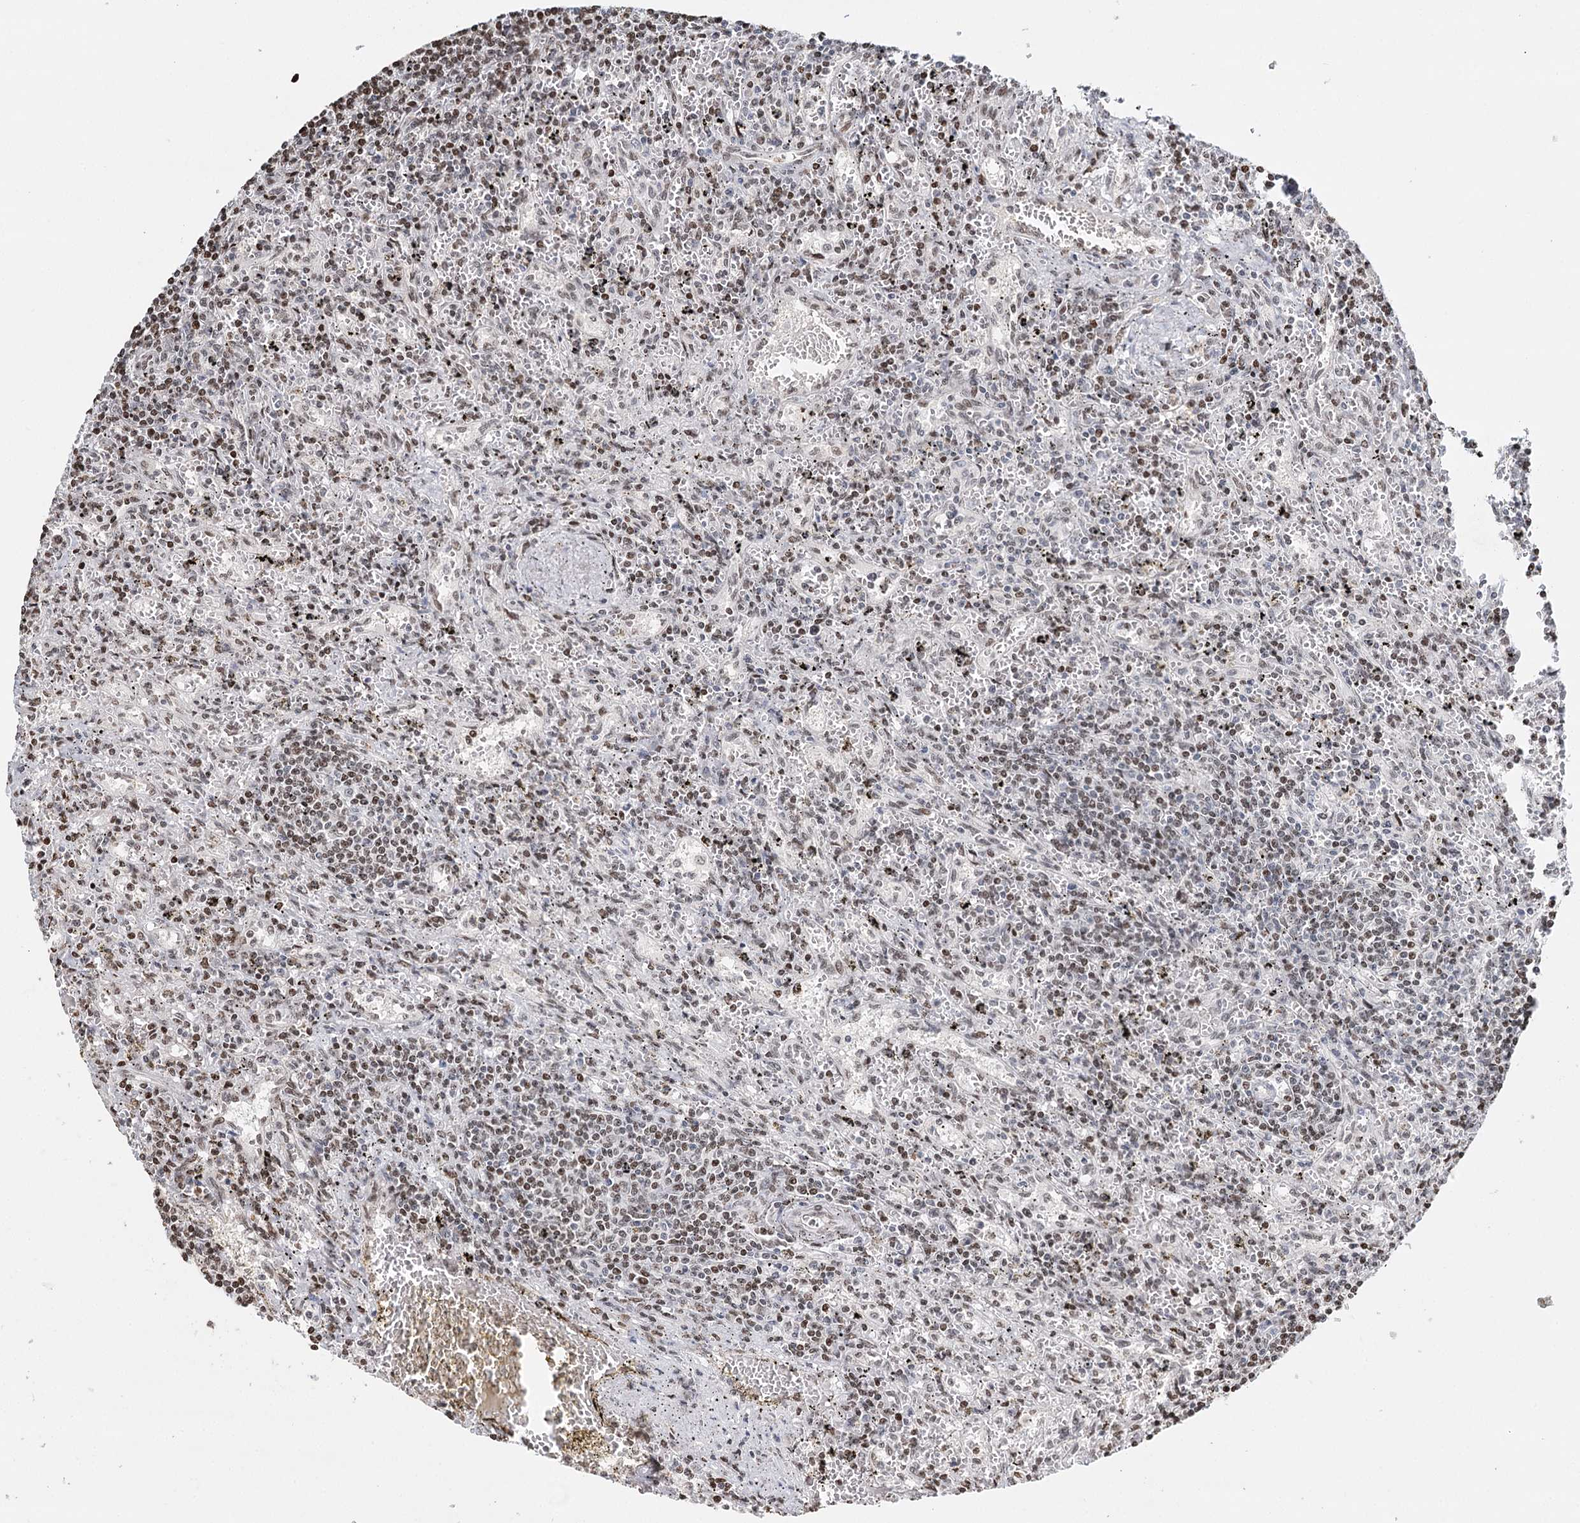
{"staining": {"intensity": "weak", "quantity": "25%-75%", "location": "nuclear"}, "tissue": "lymphoma", "cell_type": "Tumor cells", "image_type": "cancer", "snomed": [{"axis": "morphology", "description": "Malignant lymphoma, non-Hodgkin's type, Low grade"}, {"axis": "topography", "description": "Spleen"}], "caption": "Lymphoma stained with a brown dye demonstrates weak nuclear positive staining in approximately 25%-75% of tumor cells.", "gene": "RPS27A", "patient": {"sex": "male", "age": 76}}